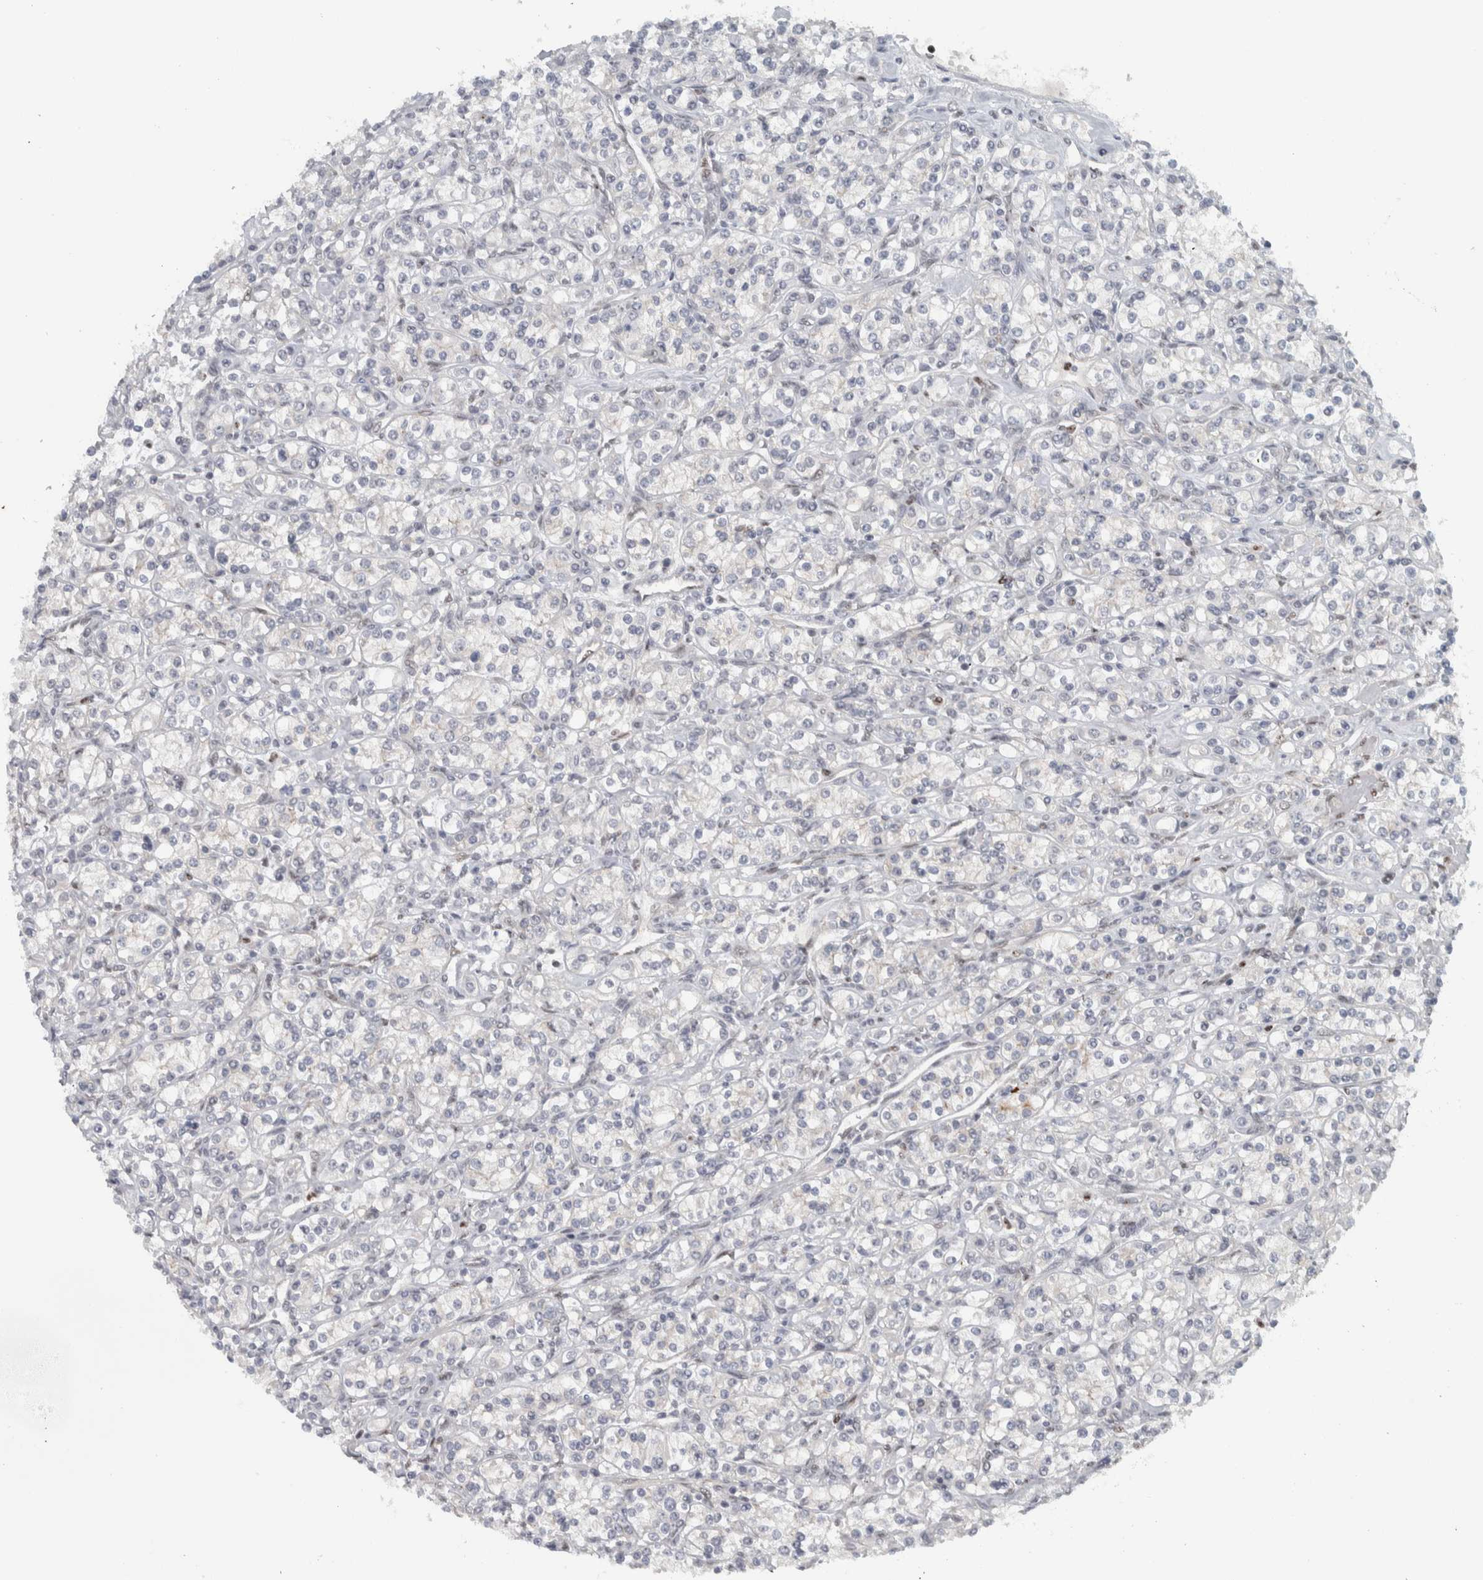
{"staining": {"intensity": "negative", "quantity": "none", "location": "none"}, "tissue": "renal cancer", "cell_type": "Tumor cells", "image_type": "cancer", "snomed": [{"axis": "morphology", "description": "Adenocarcinoma, NOS"}, {"axis": "topography", "description": "Kidney"}], "caption": "A photomicrograph of human adenocarcinoma (renal) is negative for staining in tumor cells.", "gene": "ADPRM", "patient": {"sex": "male", "age": 77}}